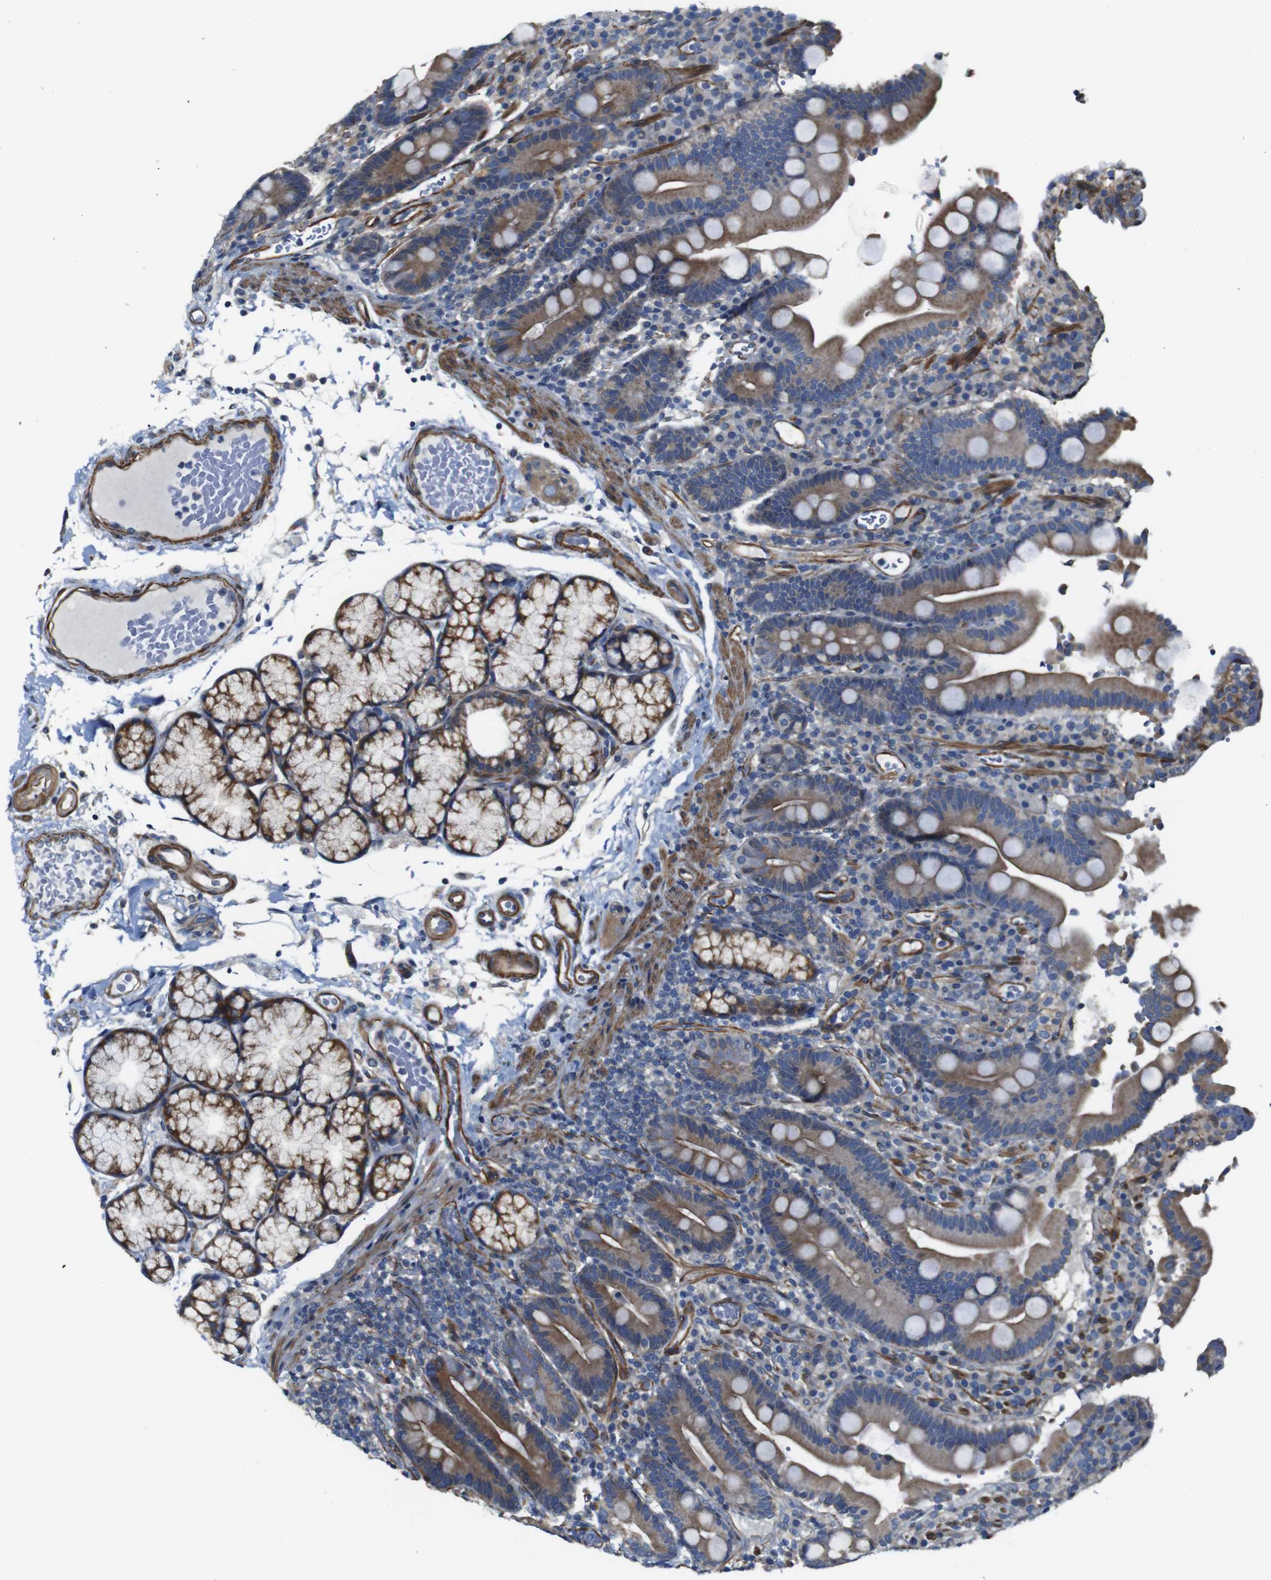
{"staining": {"intensity": "moderate", "quantity": ">75%", "location": "cytoplasmic/membranous"}, "tissue": "duodenum", "cell_type": "Glandular cells", "image_type": "normal", "snomed": [{"axis": "morphology", "description": "Normal tissue, NOS"}, {"axis": "topography", "description": "Small intestine, NOS"}], "caption": "The immunohistochemical stain labels moderate cytoplasmic/membranous positivity in glandular cells of normal duodenum. Ihc stains the protein of interest in brown and the nuclei are stained blue.", "gene": "GGT7", "patient": {"sex": "female", "age": 71}}